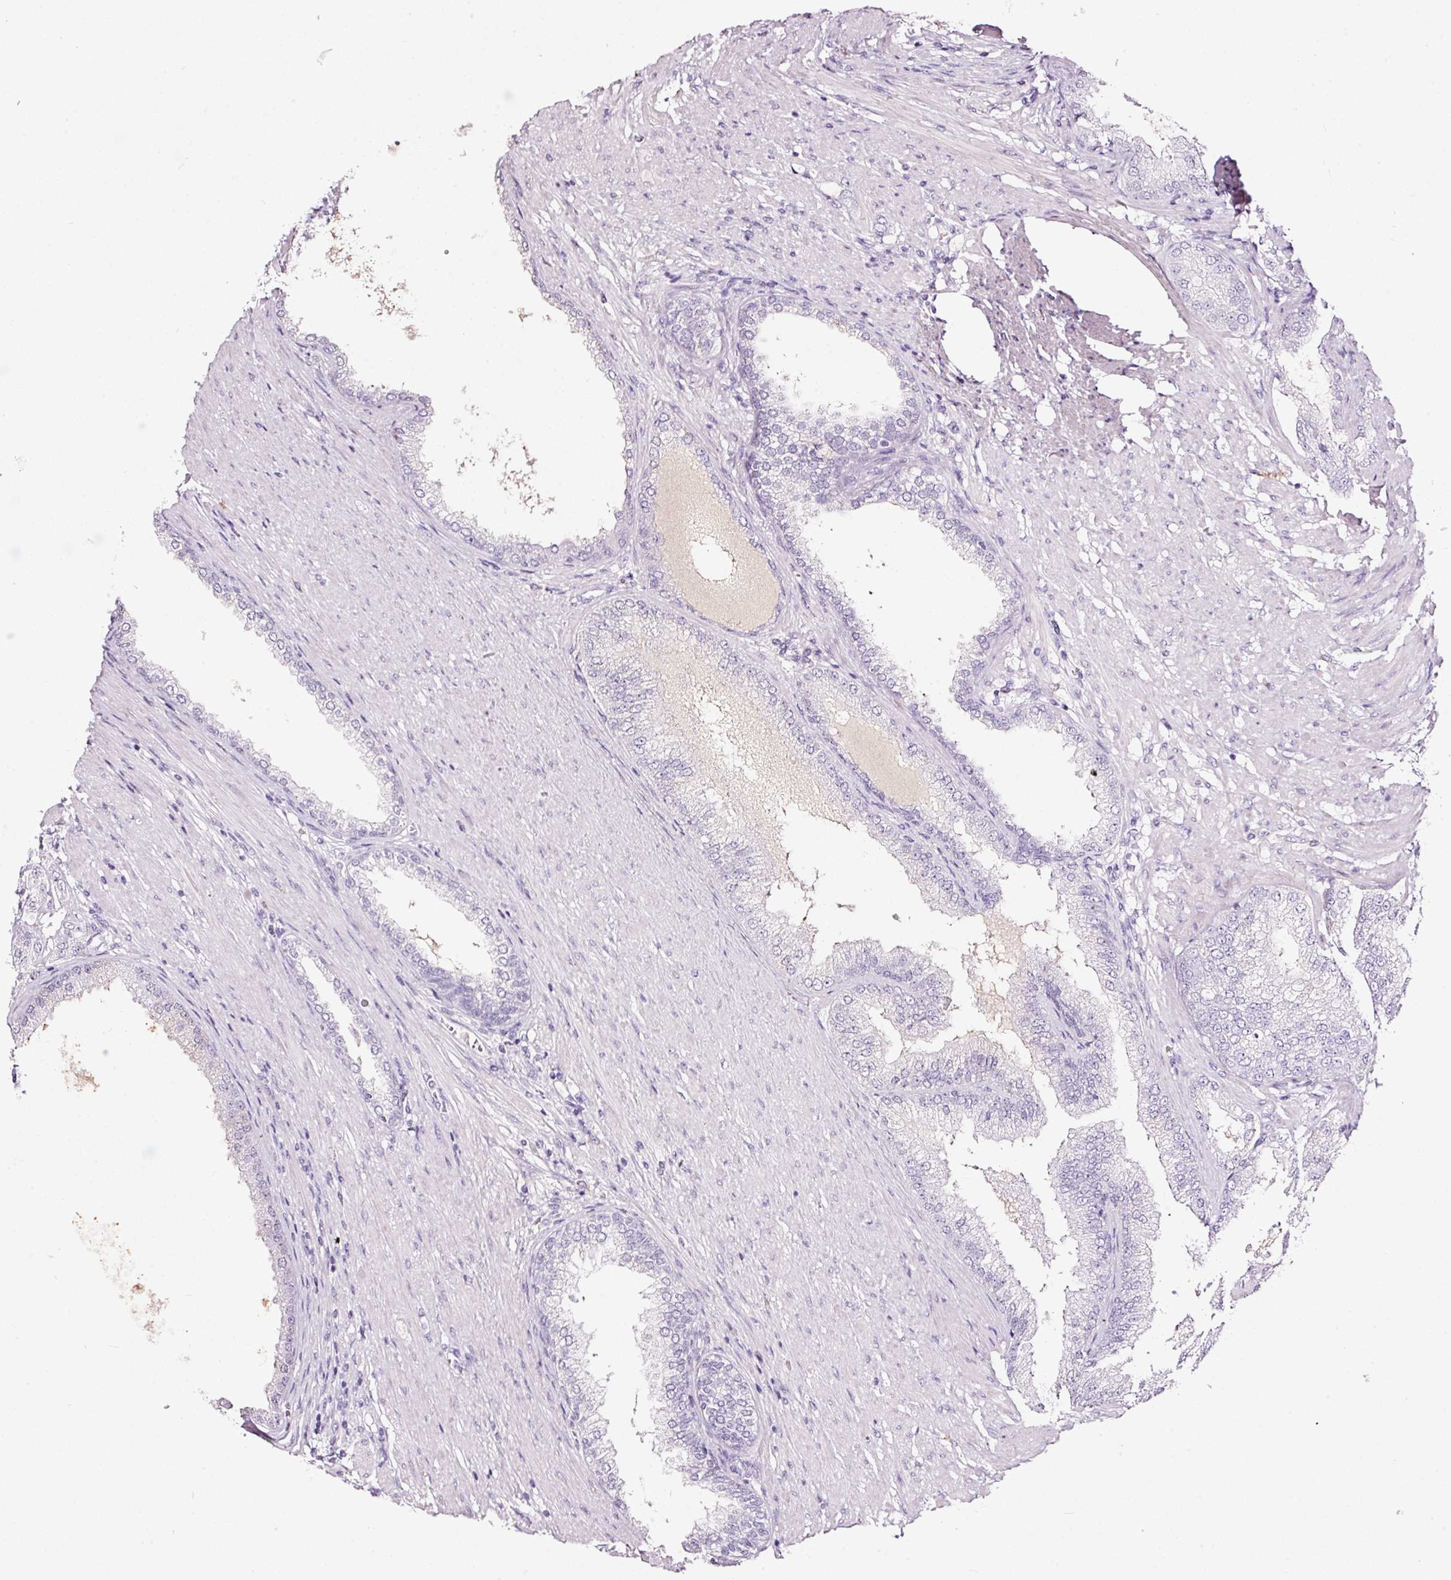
{"staining": {"intensity": "negative", "quantity": "none", "location": "none"}, "tissue": "prostate cancer", "cell_type": "Tumor cells", "image_type": "cancer", "snomed": [{"axis": "morphology", "description": "Adenocarcinoma, High grade"}, {"axis": "topography", "description": "Prostate"}], "caption": "Immunohistochemical staining of prostate high-grade adenocarcinoma displays no significant positivity in tumor cells.", "gene": "LAMP3", "patient": {"sex": "male", "age": 71}}